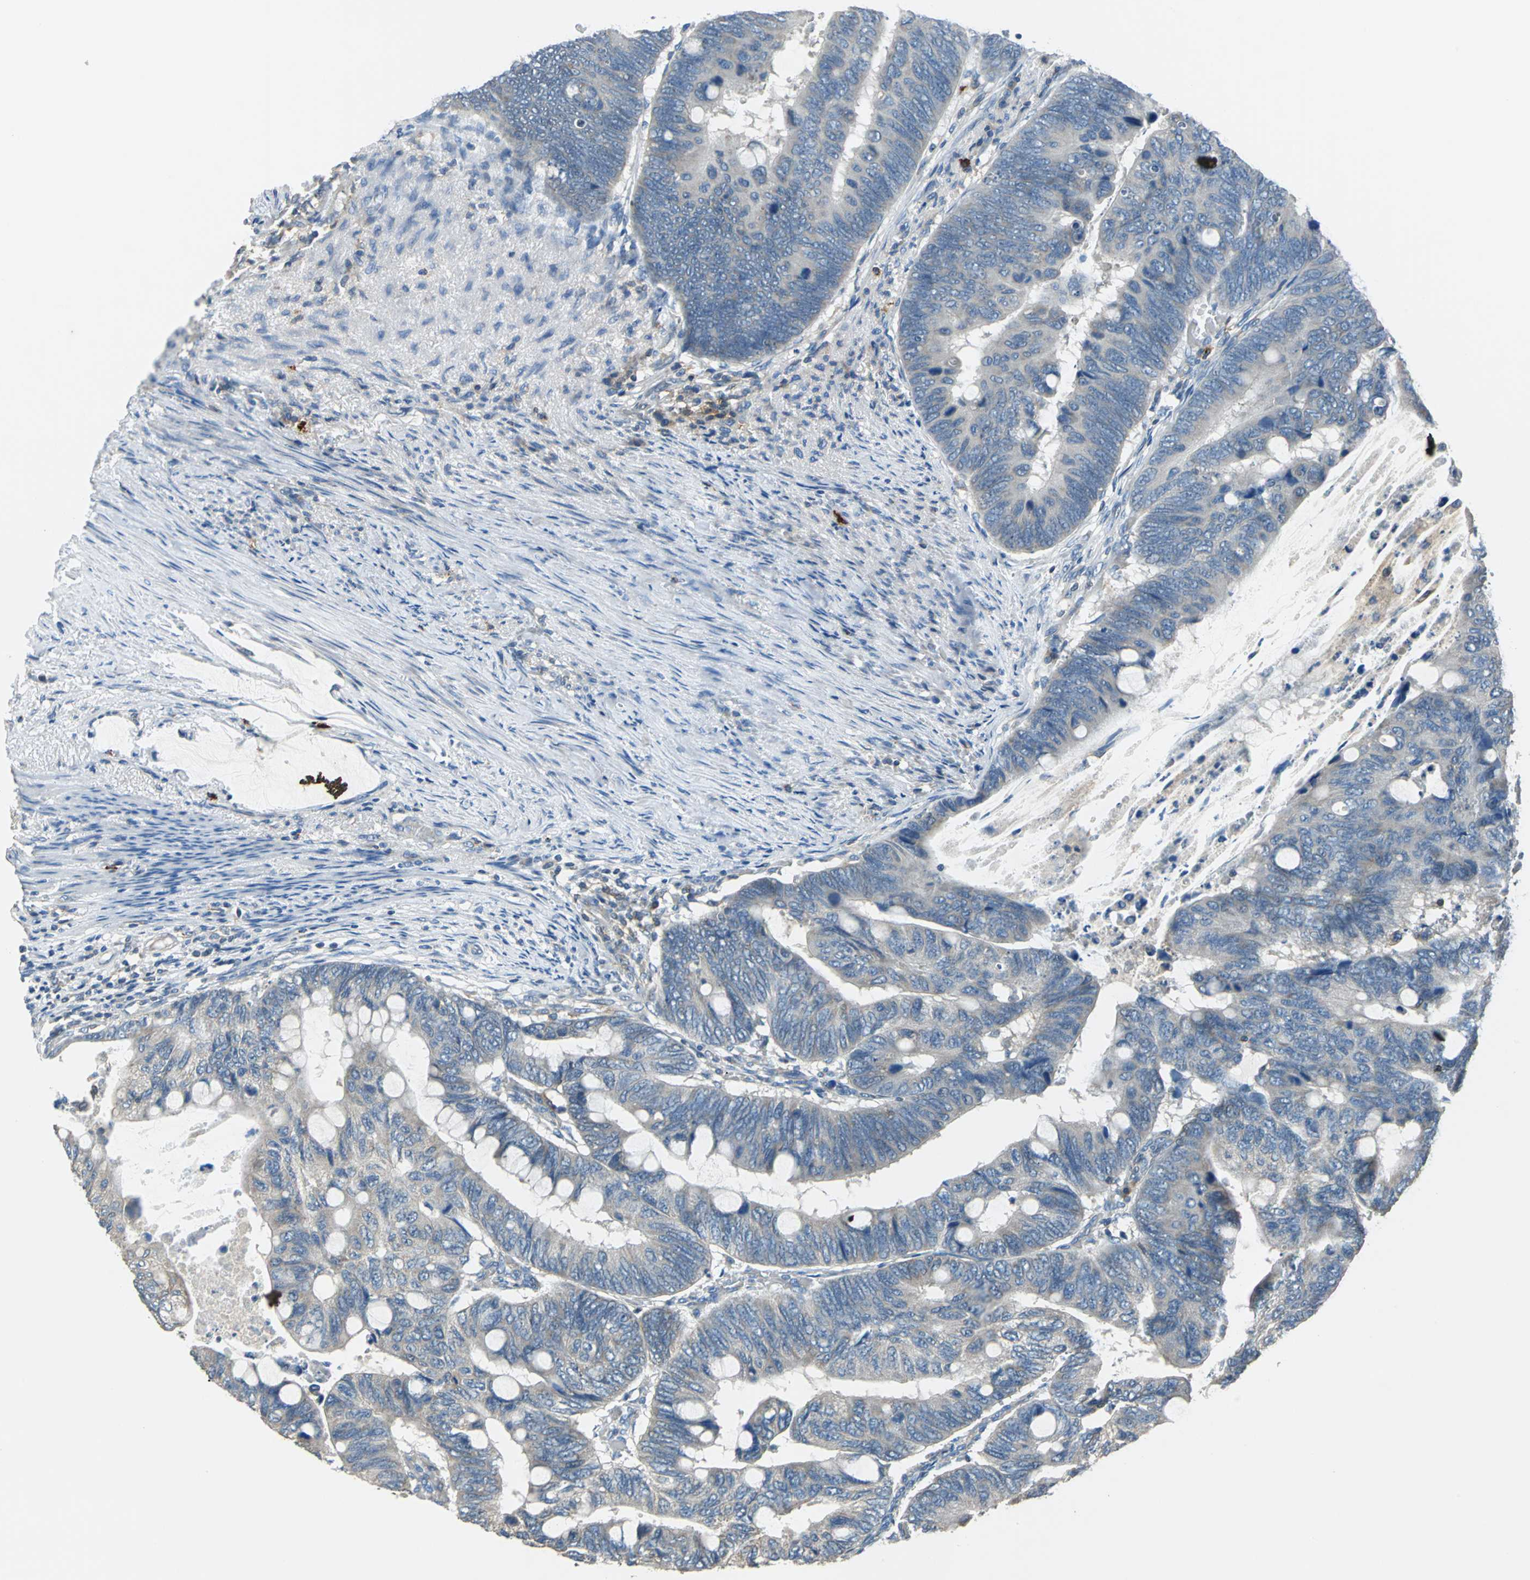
{"staining": {"intensity": "weak", "quantity": "25%-75%", "location": "cytoplasmic/membranous"}, "tissue": "colorectal cancer", "cell_type": "Tumor cells", "image_type": "cancer", "snomed": [{"axis": "morphology", "description": "Normal tissue, NOS"}, {"axis": "morphology", "description": "Adenocarcinoma, NOS"}, {"axis": "topography", "description": "Rectum"}, {"axis": "topography", "description": "Peripheral nerve tissue"}], "caption": "There is low levels of weak cytoplasmic/membranous staining in tumor cells of colorectal adenocarcinoma, as demonstrated by immunohistochemical staining (brown color).", "gene": "CPA3", "patient": {"sex": "male", "age": 92}}